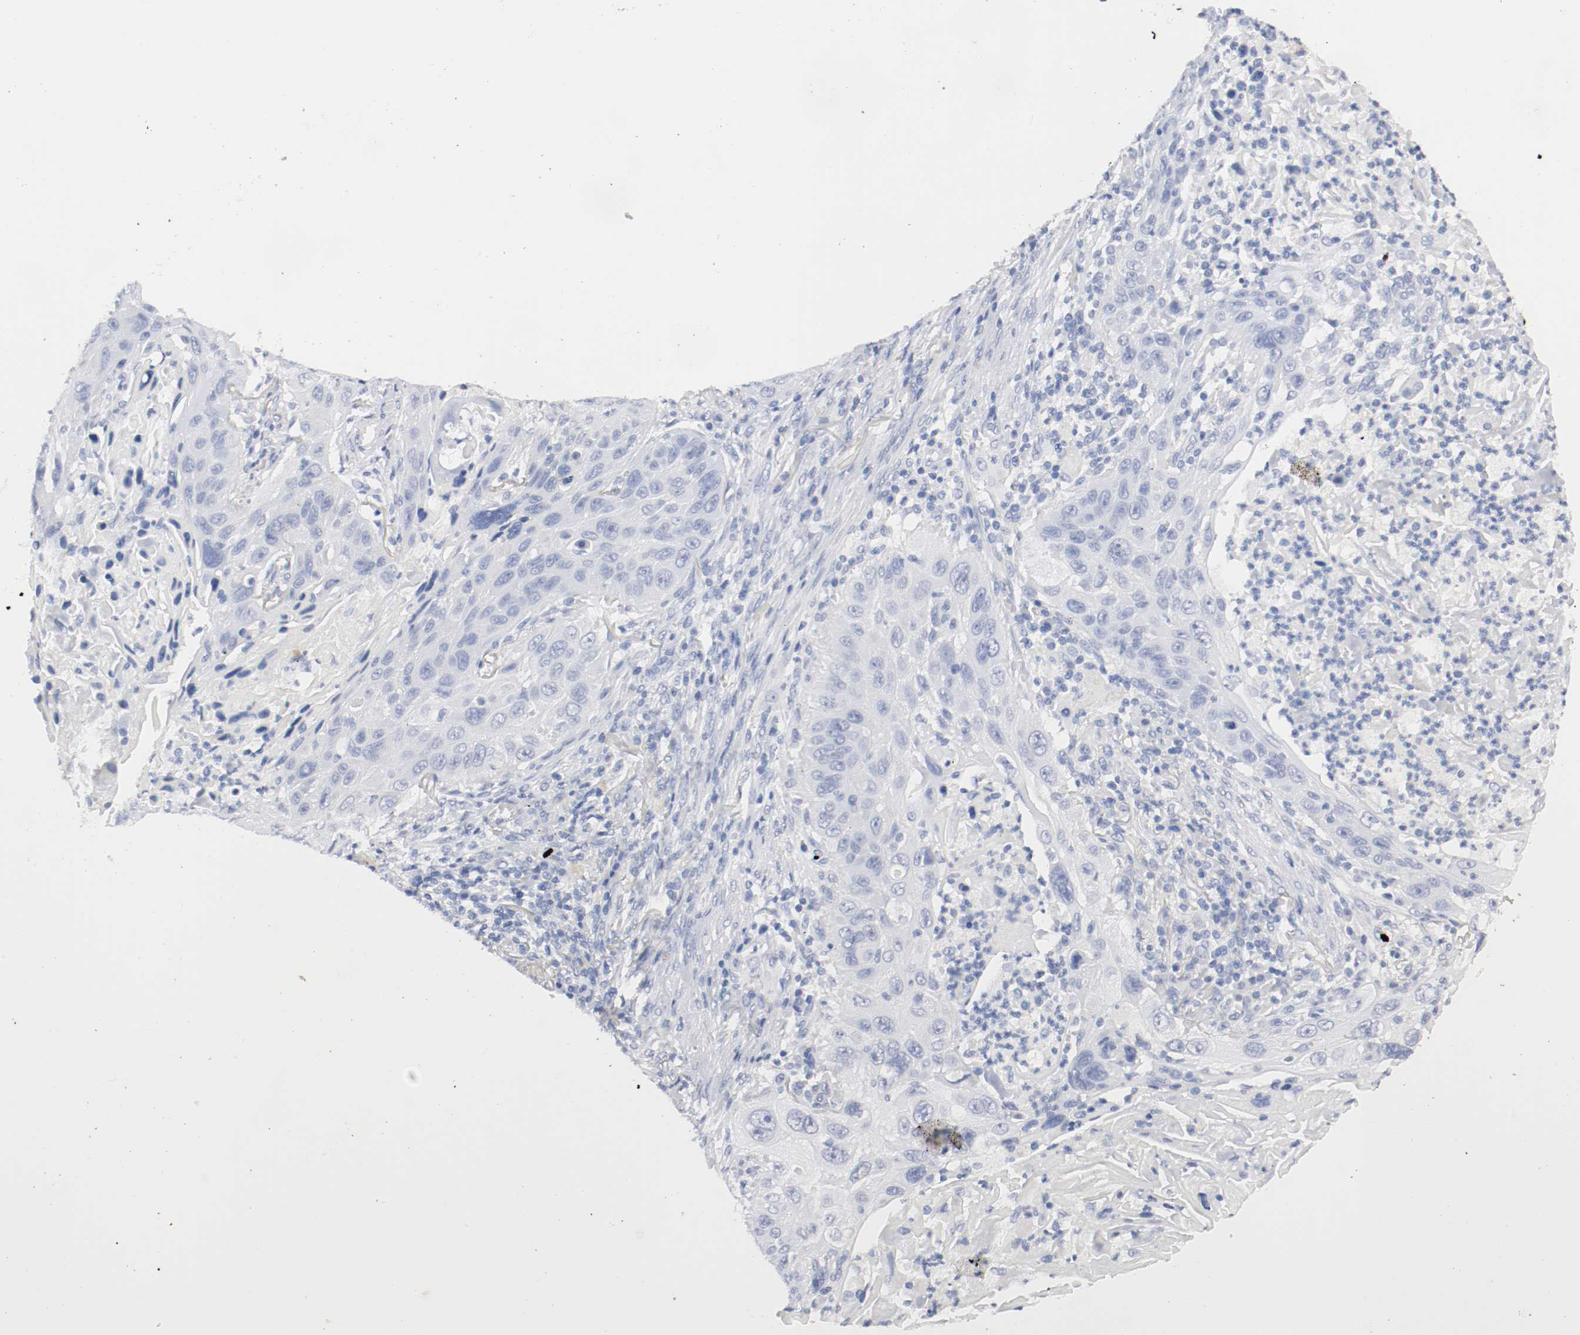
{"staining": {"intensity": "negative", "quantity": "none", "location": "none"}, "tissue": "lung cancer", "cell_type": "Tumor cells", "image_type": "cancer", "snomed": [{"axis": "morphology", "description": "Squamous cell carcinoma, NOS"}, {"axis": "topography", "description": "Lung"}], "caption": "IHC of squamous cell carcinoma (lung) displays no staining in tumor cells. (Stains: DAB IHC with hematoxylin counter stain, Microscopy: brightfield microscopy at high magnification).", "gene": "GAD1", "patient": {"sex": "female", "age": 67}}